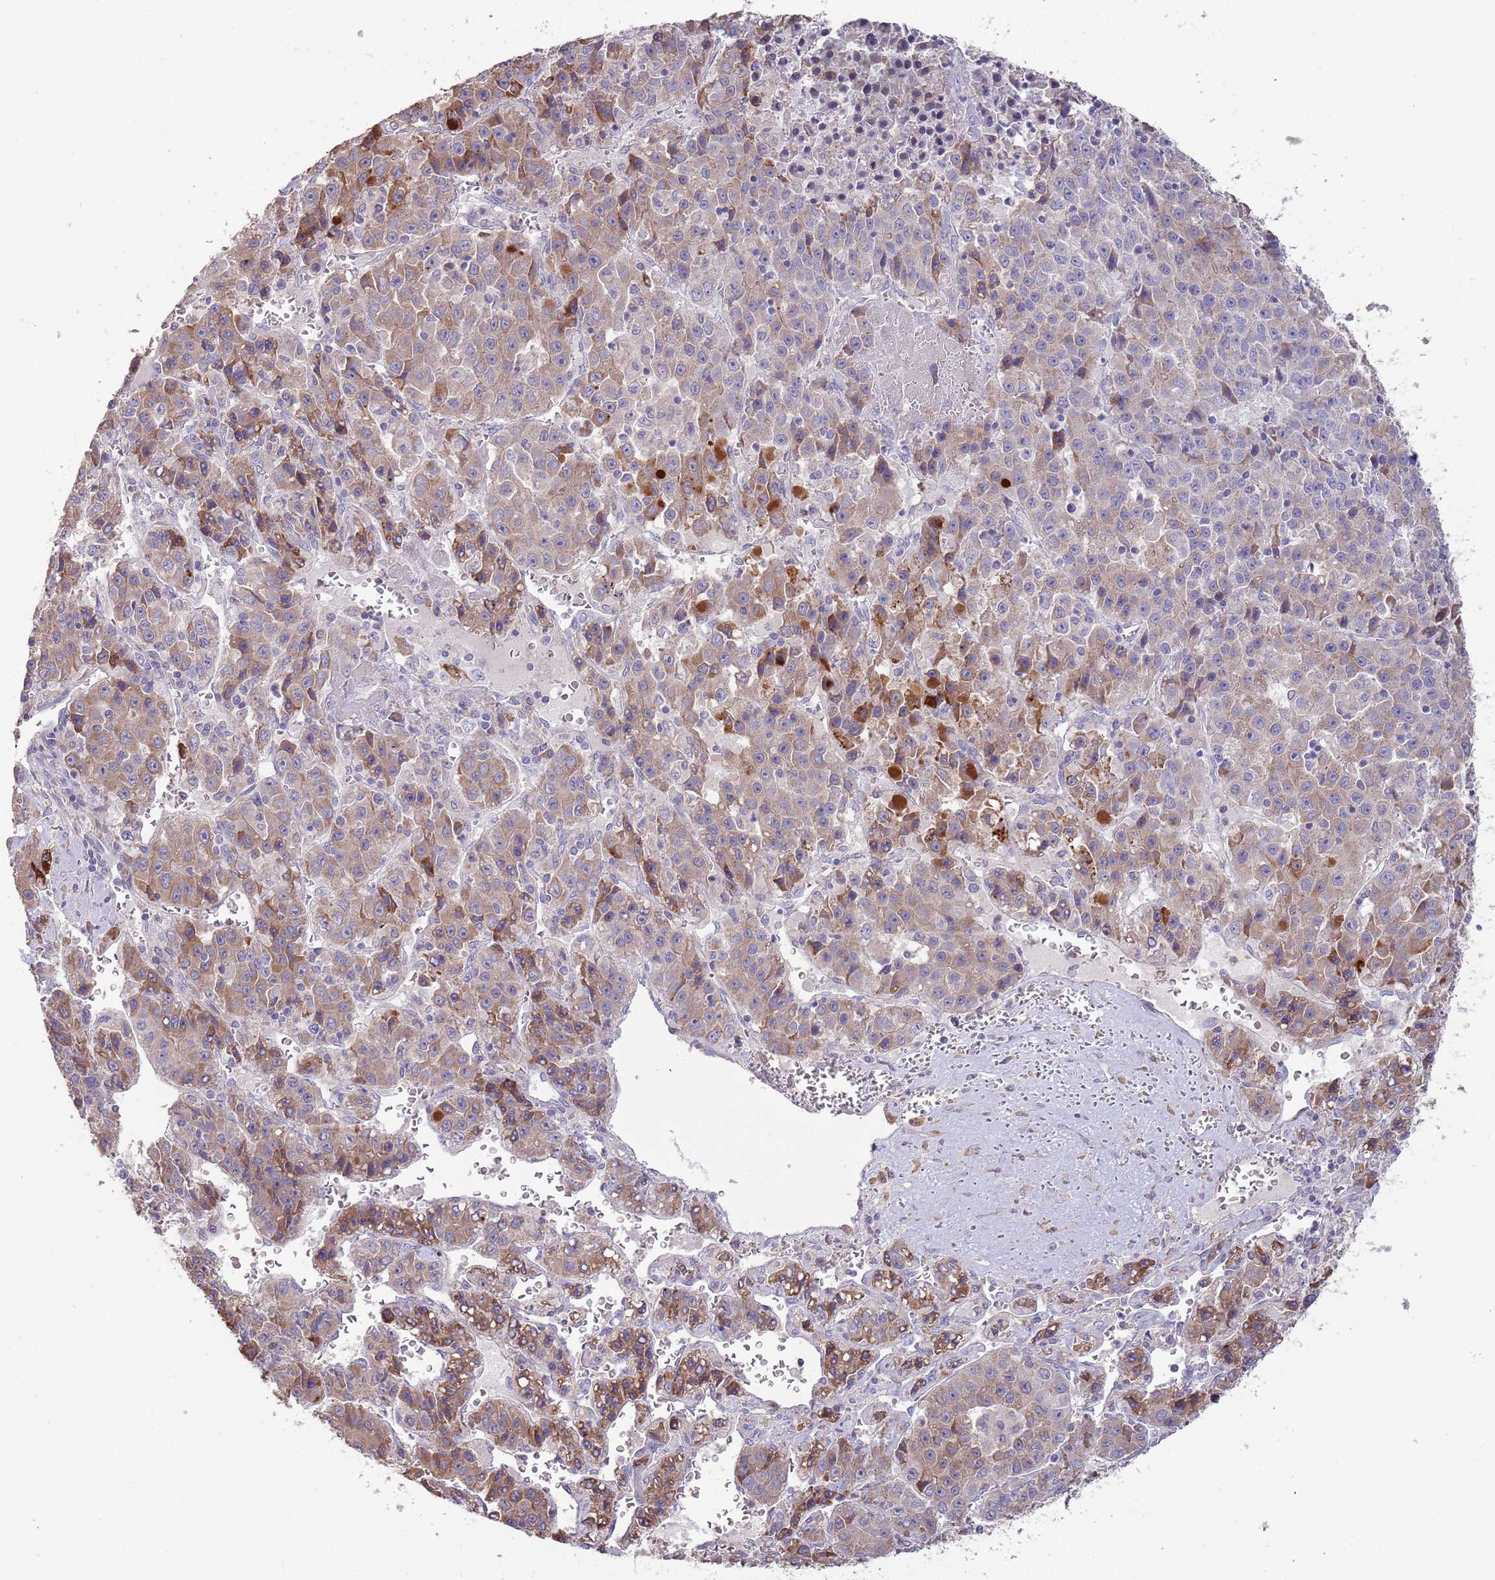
{"staining": {"intensity": "moderate", "quantity": "25%-75%", "location": "cytoplasmic/membranous"}, "tissue": "liver cancer", "cell_type": "Tumor cells", "image_type": "cancer", "snomed": [{"axis": "morphology", "description": "Carcinoma, Hepatocellular, NOS"}, {"axis": "topography", "description": "Liver"}], "caption": "This is an image of immunohistochemistry staining of liver hepatocellular carcinoma, which shows moderate staining in the cytoplasmic/membranous of tumor cells.", "gene": "SUSD1", "patient": {"sex": "female", "age": 53}}